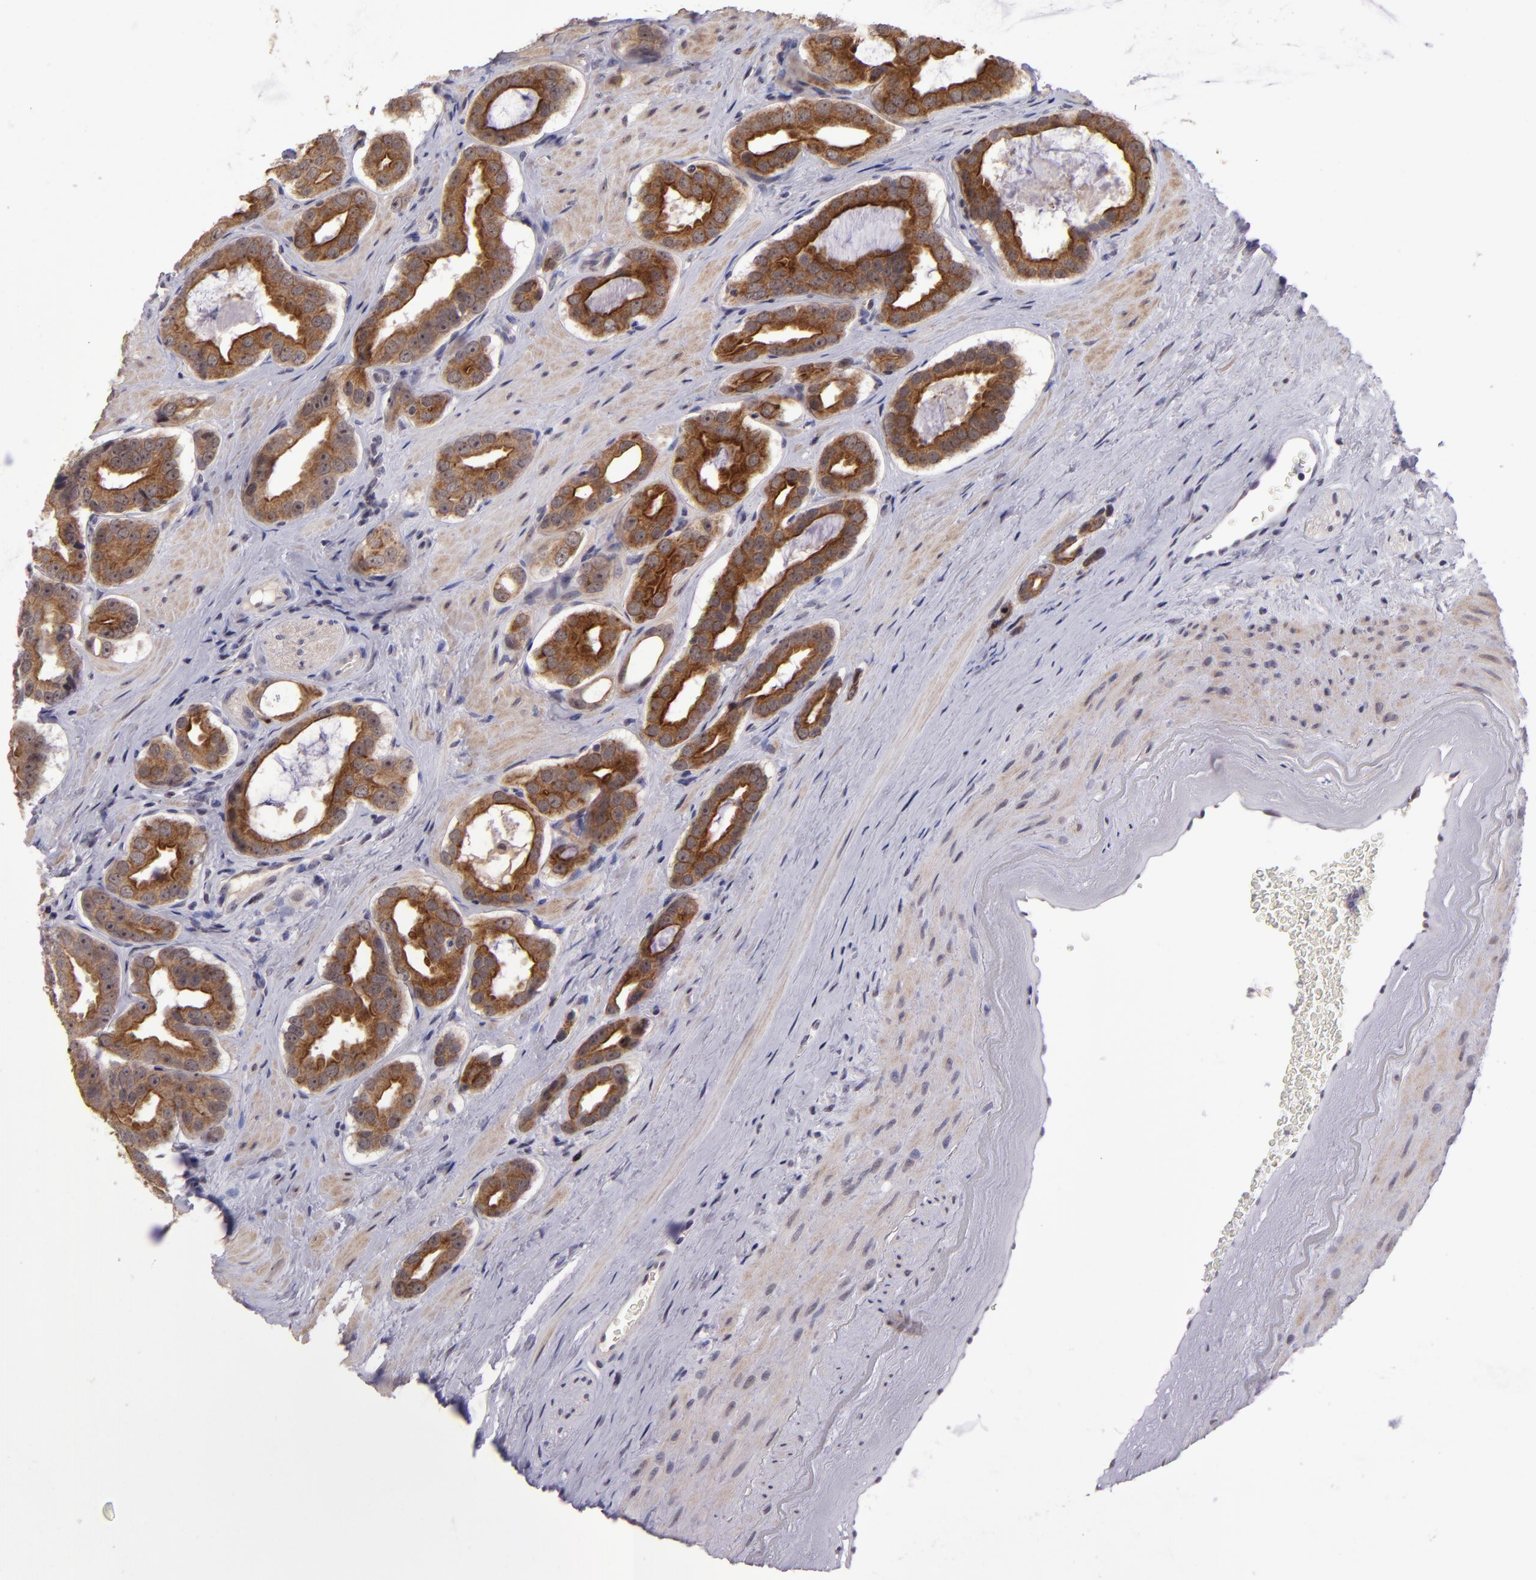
{"staining": {"intensity": "moderate", "quantity": ">75%", "location": "cytoplasmic/membranous"}, "tissue": "prostate cancer", "cell_type": "Tumor cells", "image_type": "cancer", "snomed": [{"axis": "morphology", "description": "Adenocarcinoma, Low grade"}, {"axis": "topography", "description": "Prostate"}], "caption": "A medium amount of moderate cytoplasmic/membranous expression is identified in about >75% of tumor cells in prostate cancer tissue.", "gene": "PCNX4", "patient": {"sex": "male", "age": 59}}